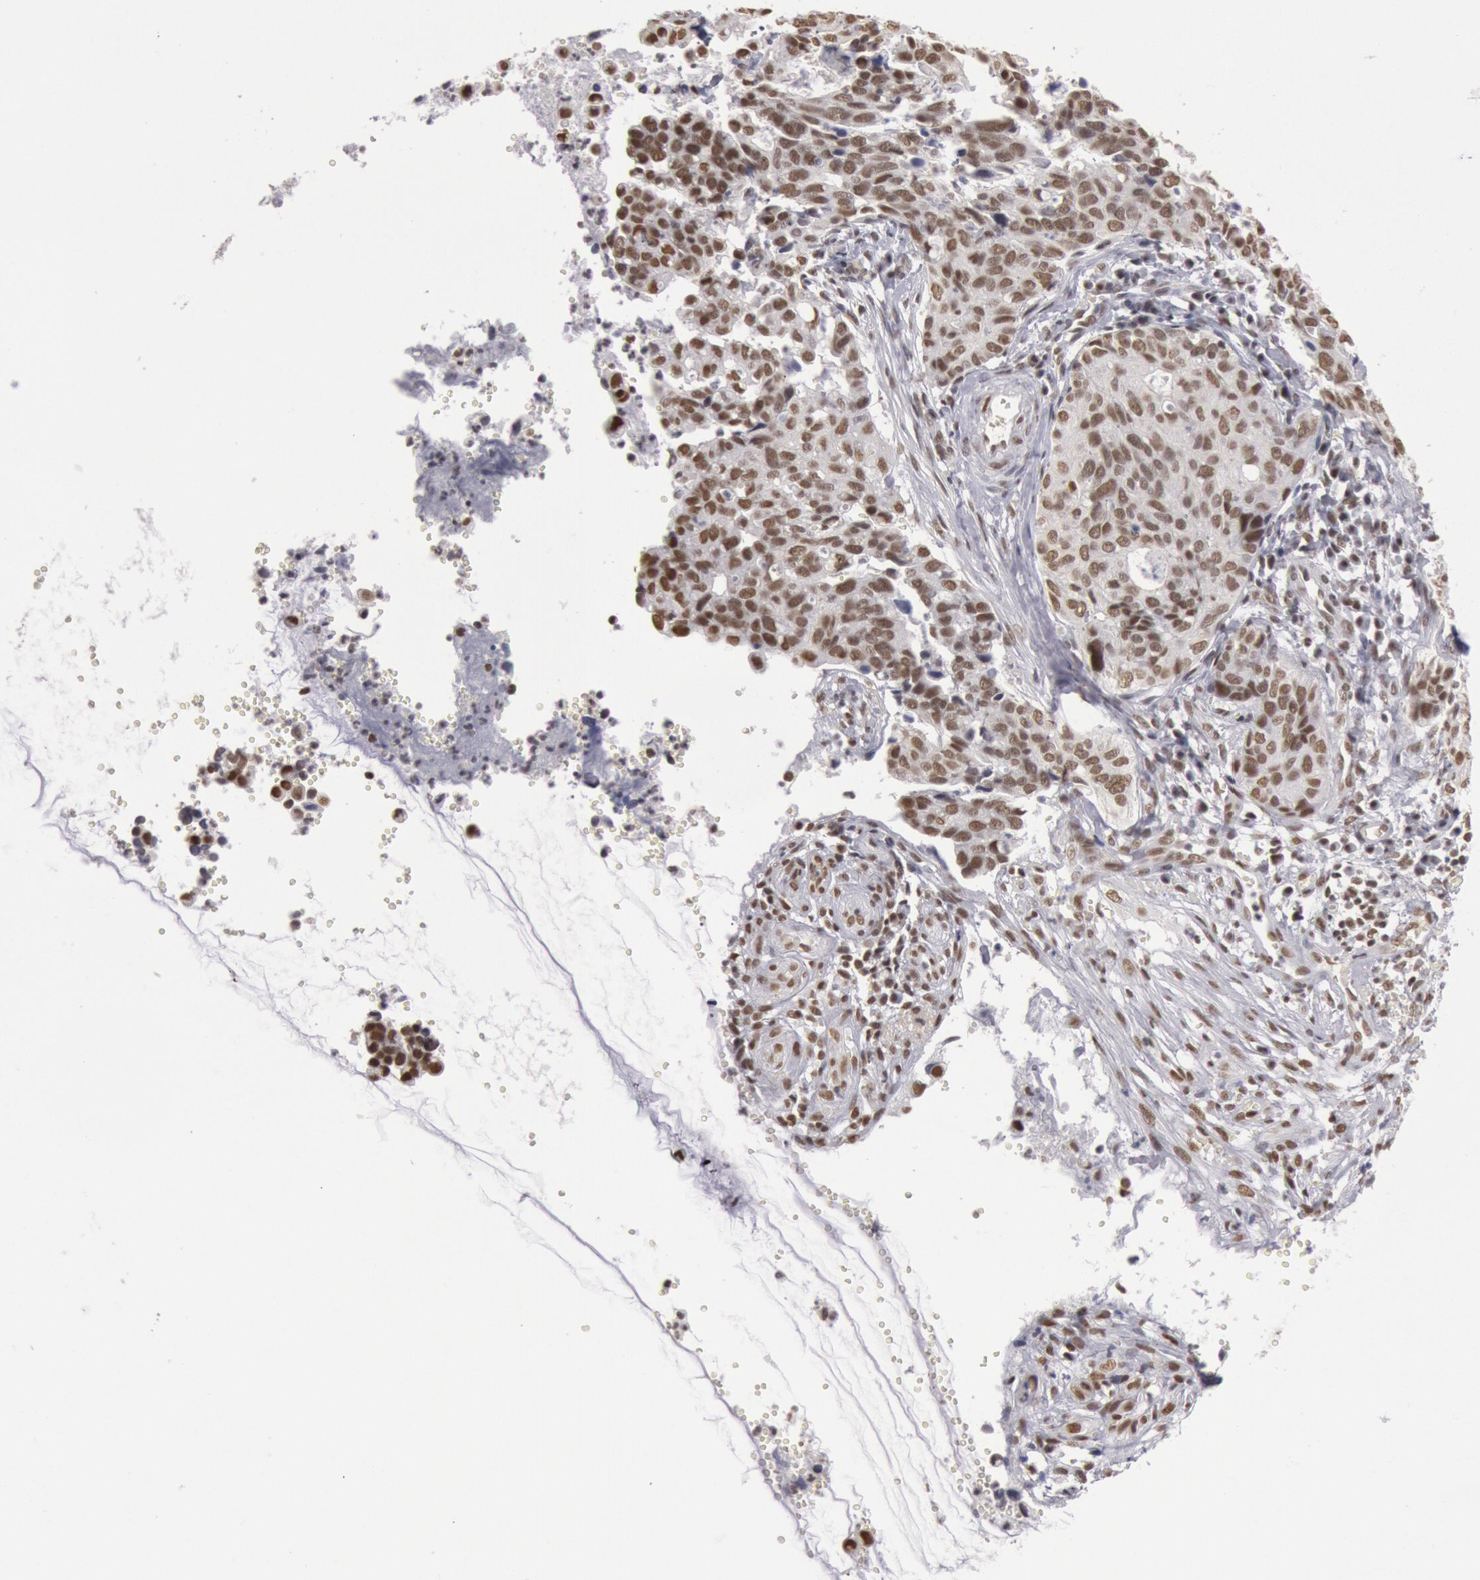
{"staining": {"intensity": "strong", "quantity": ">75%", "location": "nuclear"}, "tissue": "cervical cancer", "cell_type": "Tumor cells", "image_type": "cancer", "snomed": [{"axis": "morphology", "description": "Normal tissue, NOS"}, {"axis": "morphology", "description": "Squamous cell carcinoma, NOS"}, {"axis": "topography", "description": "Cervix"}], "caption": "Squamous cell carcinoma (cervical) stained for a protein (brown) shows strong nuclear positive positivity in about >75% of tumor cells.", "gene": "ESS2", "patient": {"sex": "female", "age": 45}}